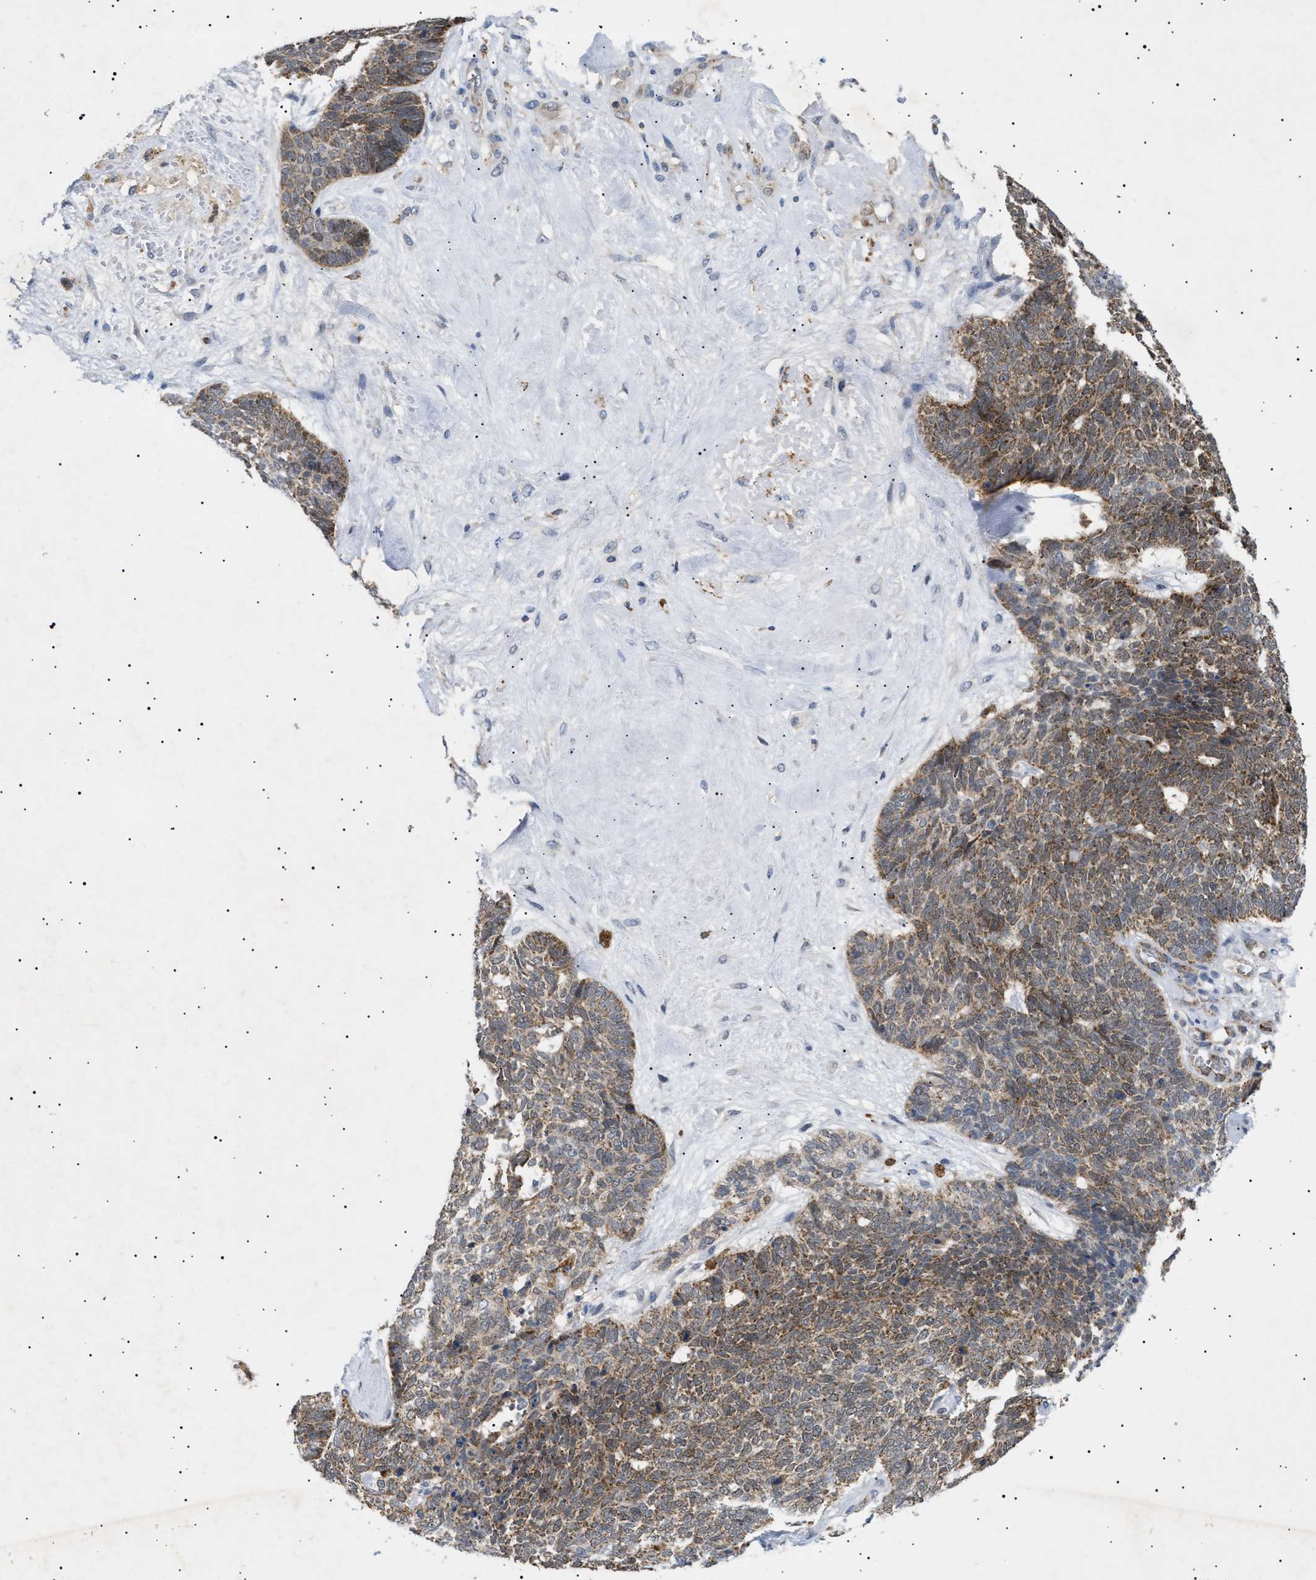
{"staining": {"intensity": "moderate", "quantity": ">75%", "location": "cytoplasmic/membranous"}, "tissue": "skin cancer", "cell_type": "Tumor cells", "image_type": "cancer", "snomed": [{"axis": "morphology", "description": "Basal cell carcinoma"}, {"axis": "topography", "description": "Skin"}], "caption": "Basal cell carcinoma (skin) stained for a protein reveals moderate cytoplasmic/membranous positivity in tumor cells. (brown staining indicates protein expression, while blue staining denotes nuclei).", "gene": "SIRT5", "patient": {"sex": "female", "age": 84}}